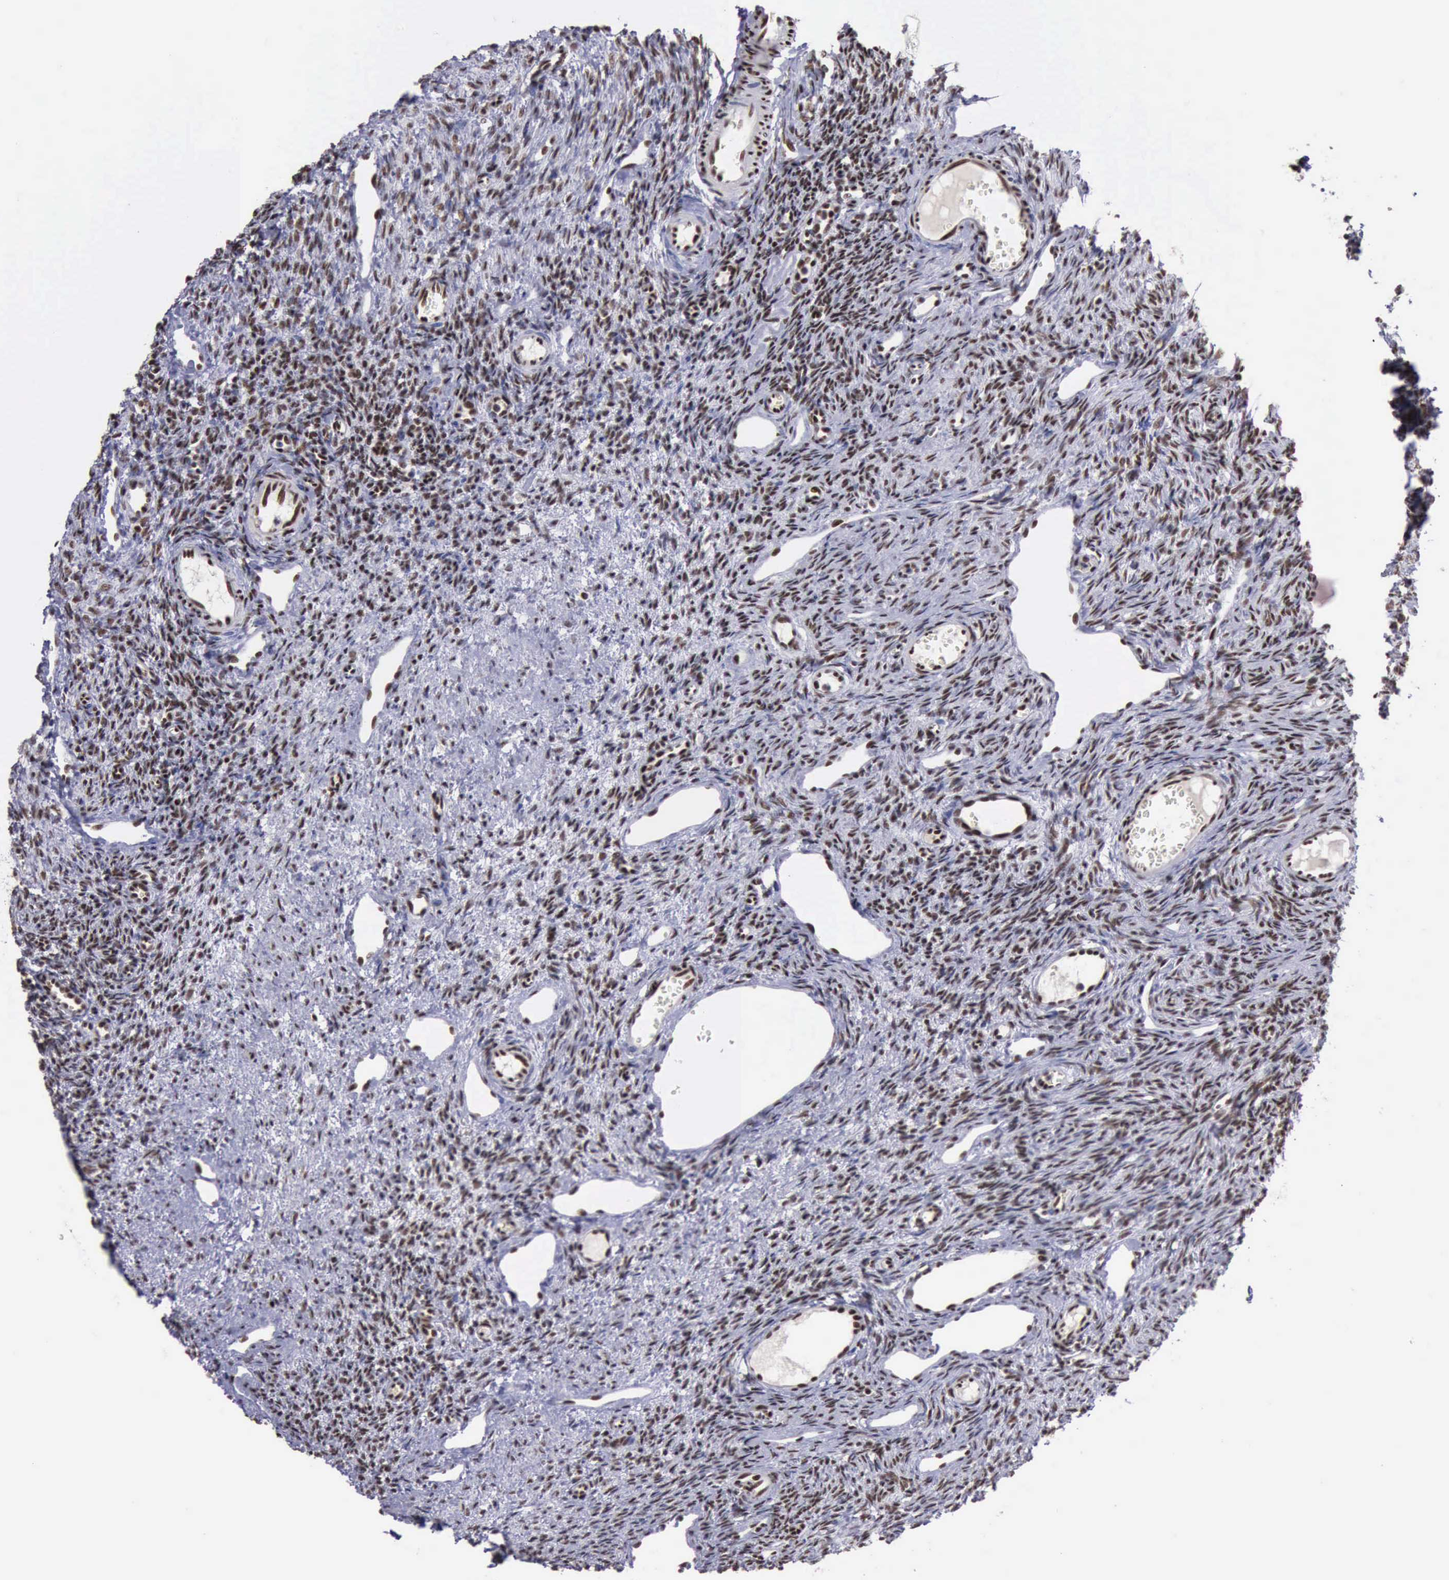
{"staining": {"intensity": "strong", "quantity": ">75%", "location": "nuclear"}, "tissue": "ovary", "cell_type": "Follicle cells", "image_type": "normal", "snomed": [{"axis": "morphology", "description": "Normal tissue, NOS"}, {"axis": "topography", "description": "Ovary"}], "caption": "Ovary was stained to show a protein in brown. There is high levels of strong nuclear positivity in about >75% of follicle cells. Immunohistochemistry (ihc) stains the protein in brown and the nuclei are stained blue.", "gene": "YY1", "patient": {"sex": "female", "age": 33}}